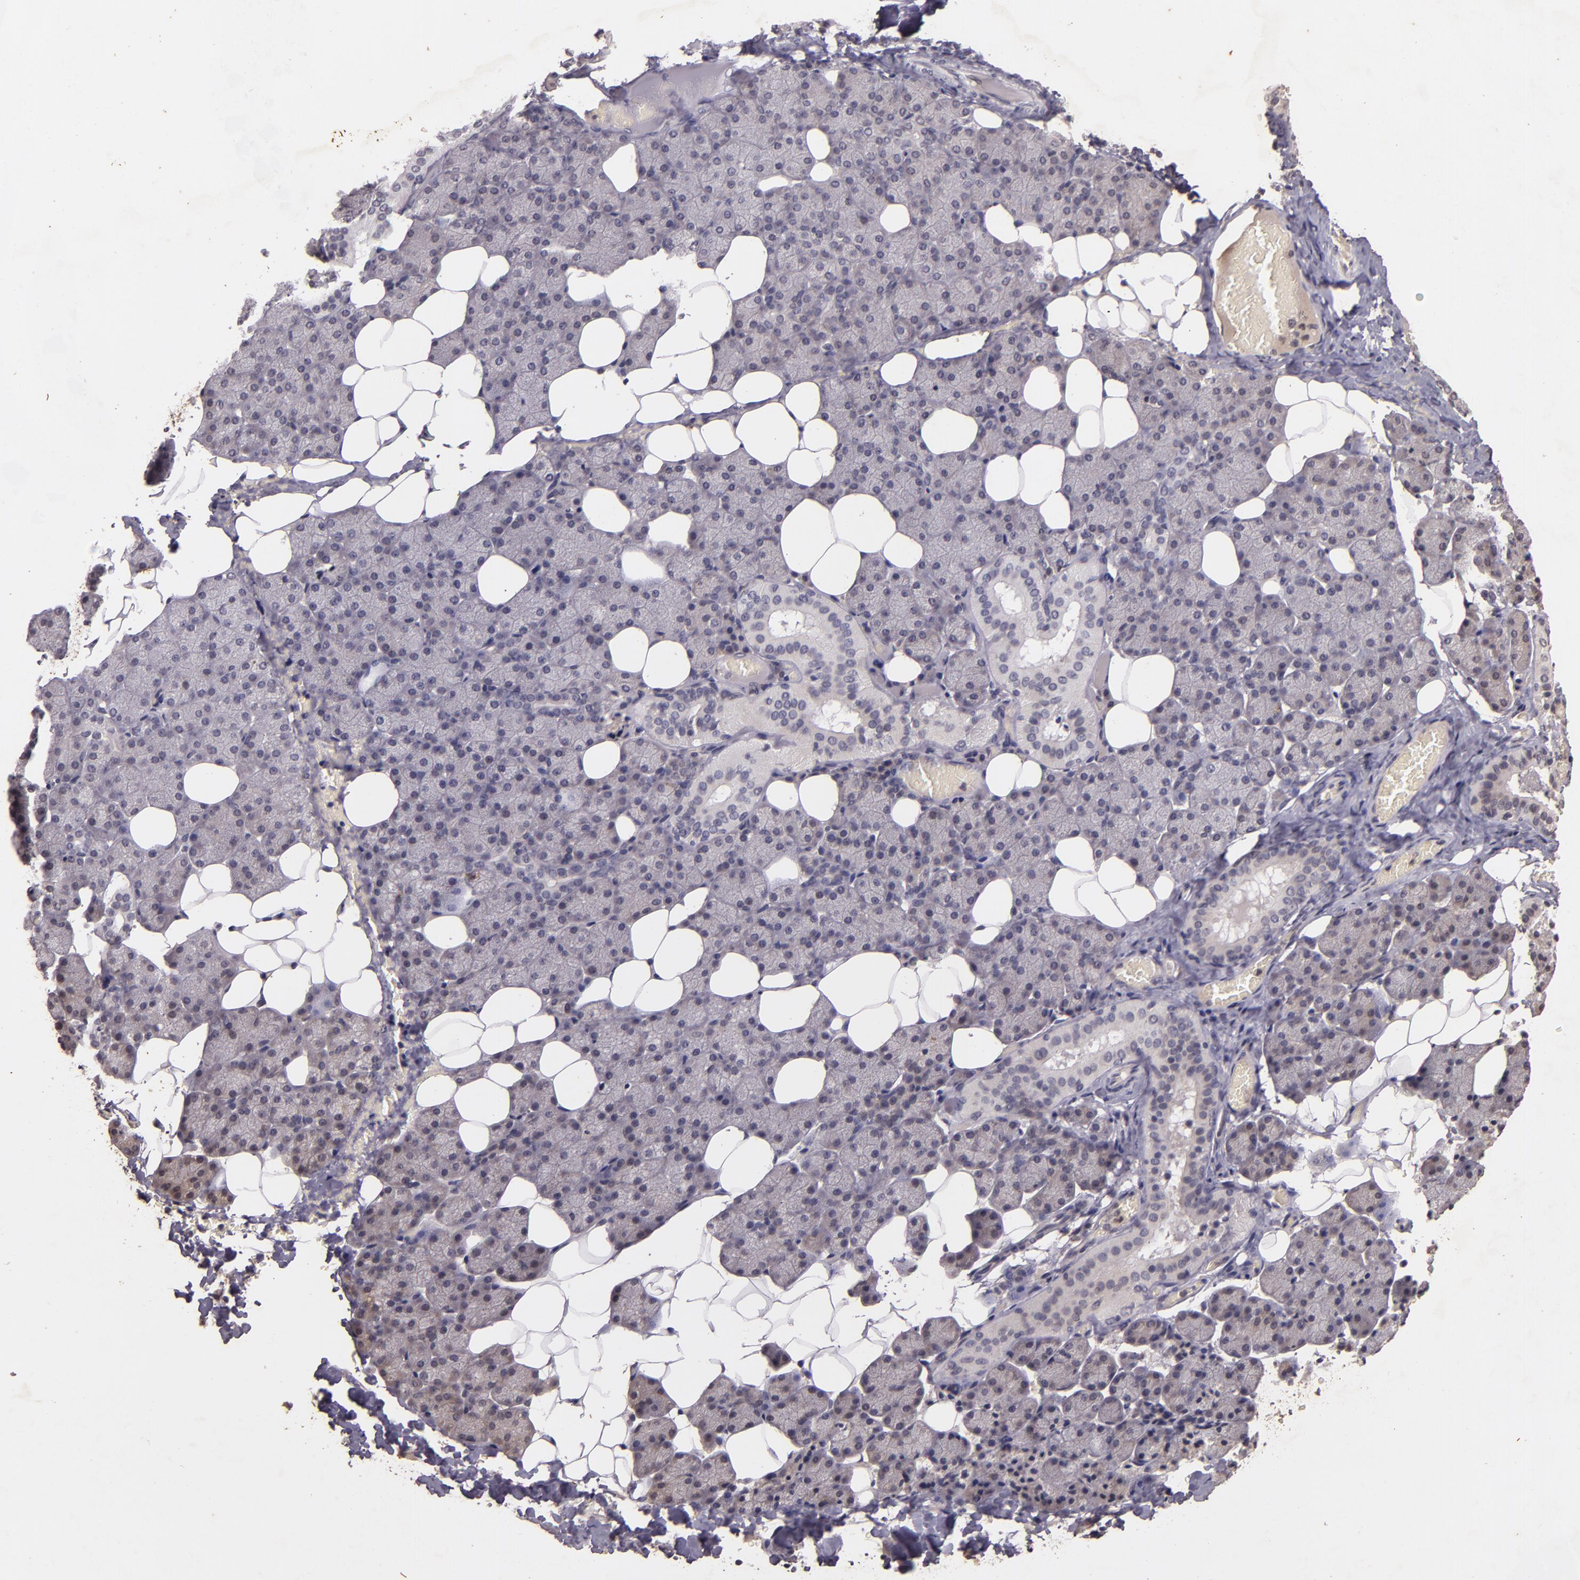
{"staining": {"intensity": "negative", "quantity": "none", "location": "none"}, "tissue": "salivary gland", "cell_type": "Glandular cells", "image_type": "normal", "snomed": [{"axis": "morphology", "description": "Normal tissue, NOS"}, {"axis": "topography", "description": "Lymph node"}, {"axis": "topography", "description": "Salivary gland"}], "caption": "High power microscopy histopathology image of an immunohistochemistry (IHC) micrograph of normal salivary gland, revealing no significant positivity in glandular cells.", "gene": "TFF1", "patient": {"sex": "male", "age": 8}}